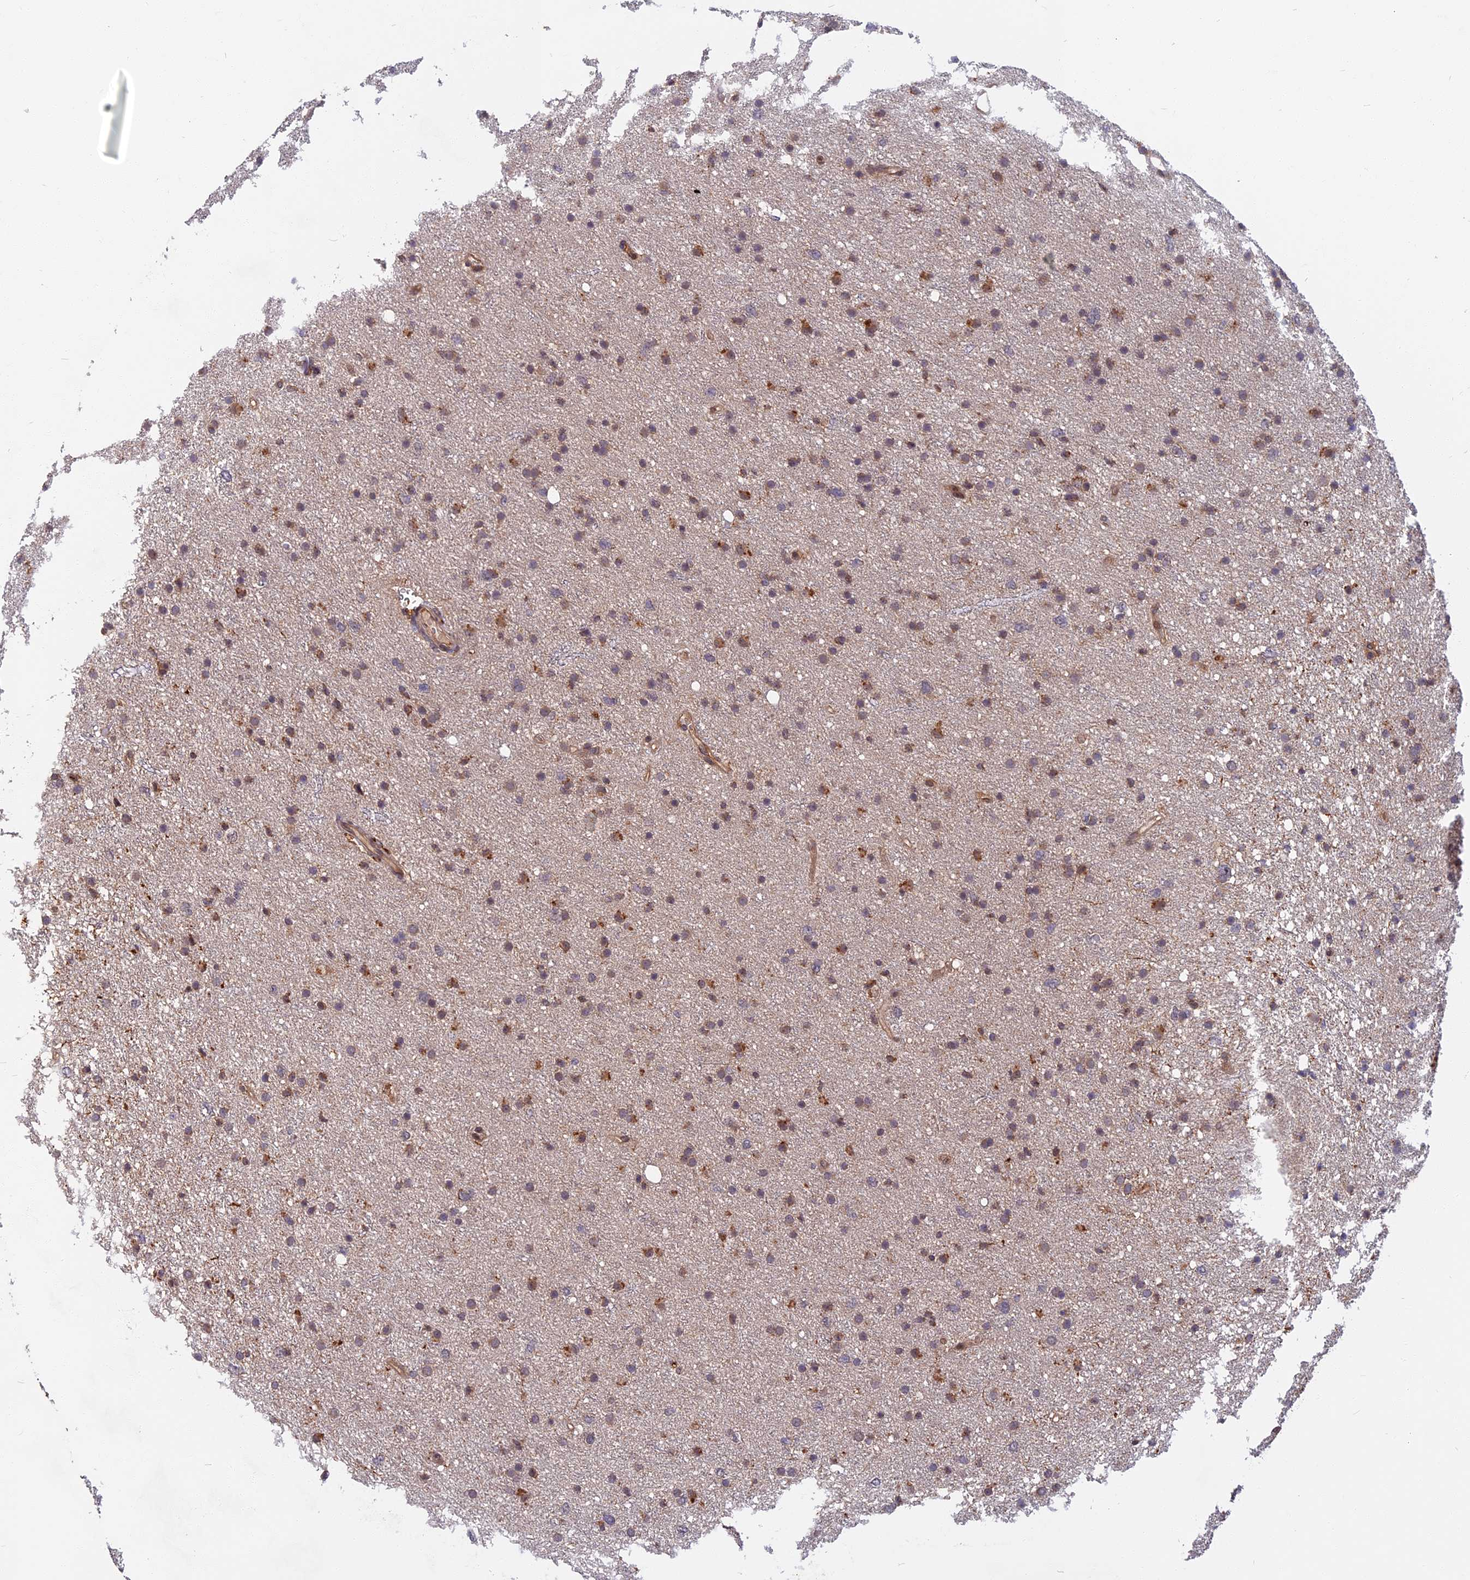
{"staining": {"intensity": "moderate", "quantity": "25%-75%", "location": "cytoplasmic/membranous"}, "tissue": "glioma", "cell_type": "Tumor cells", "image_type": "cancer", "snomed": [{"axis": "morphology", "description": "Glioma, malignant, Low grade"}, {"axis": "topography", "description": "Cerebral cortex"}], "caption": "An IHC photomicrograph of neoplastic tissue is shown. Protein staining in brown highlights moderate cytoplasmic/membranous positivity in glioma within tumor cells.", "gene": "SPG11", "patient": {"sex": "female", "age": 39}}